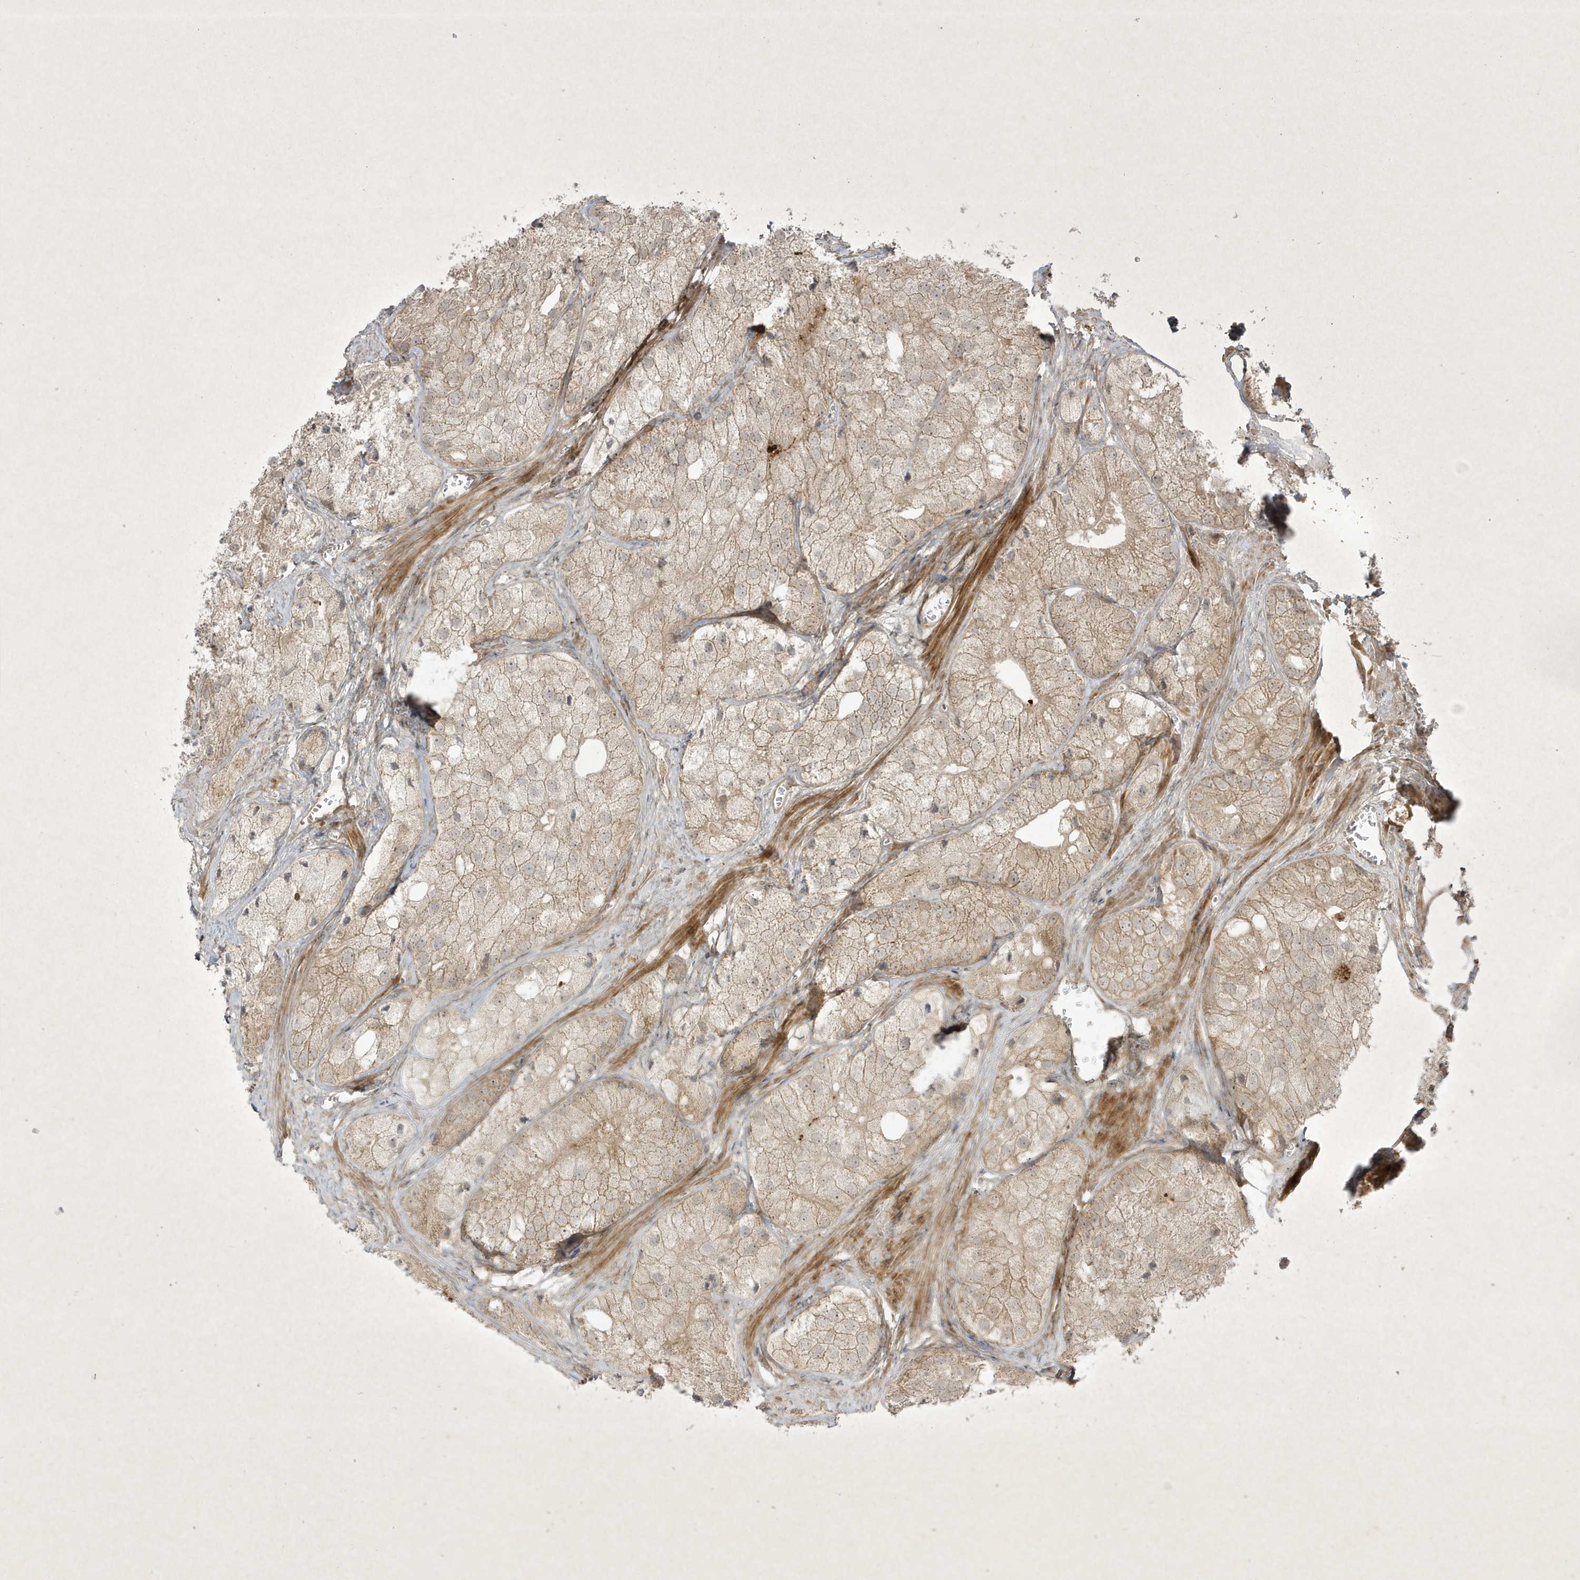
{"staining": {"intensity": "weak", "quantity": ">75%", "location": "cytoplasmic/membranous"}, "tissue": "prostate cancer", "cell_type": "Tumor cells", "image_type": "cancer", "snomed": [{"axis": "morphology", "description": "Adenocarcinoma, Low grade"}, {"axis": "topography", "description": "Prostate"}], "caption": "Protein expression analysis of human prostate cancer (adenocarcinoma (low-grade)) reveals weak cytoplasmic/membranous expression in about >75% of tumor cells. The staining was performed using DAB, with brown indicating positive protein expression. Nuclei are stained blue with hematoxylin.", "gene": "FAM83C", "patient": {"sex": "male", "age": 69}}